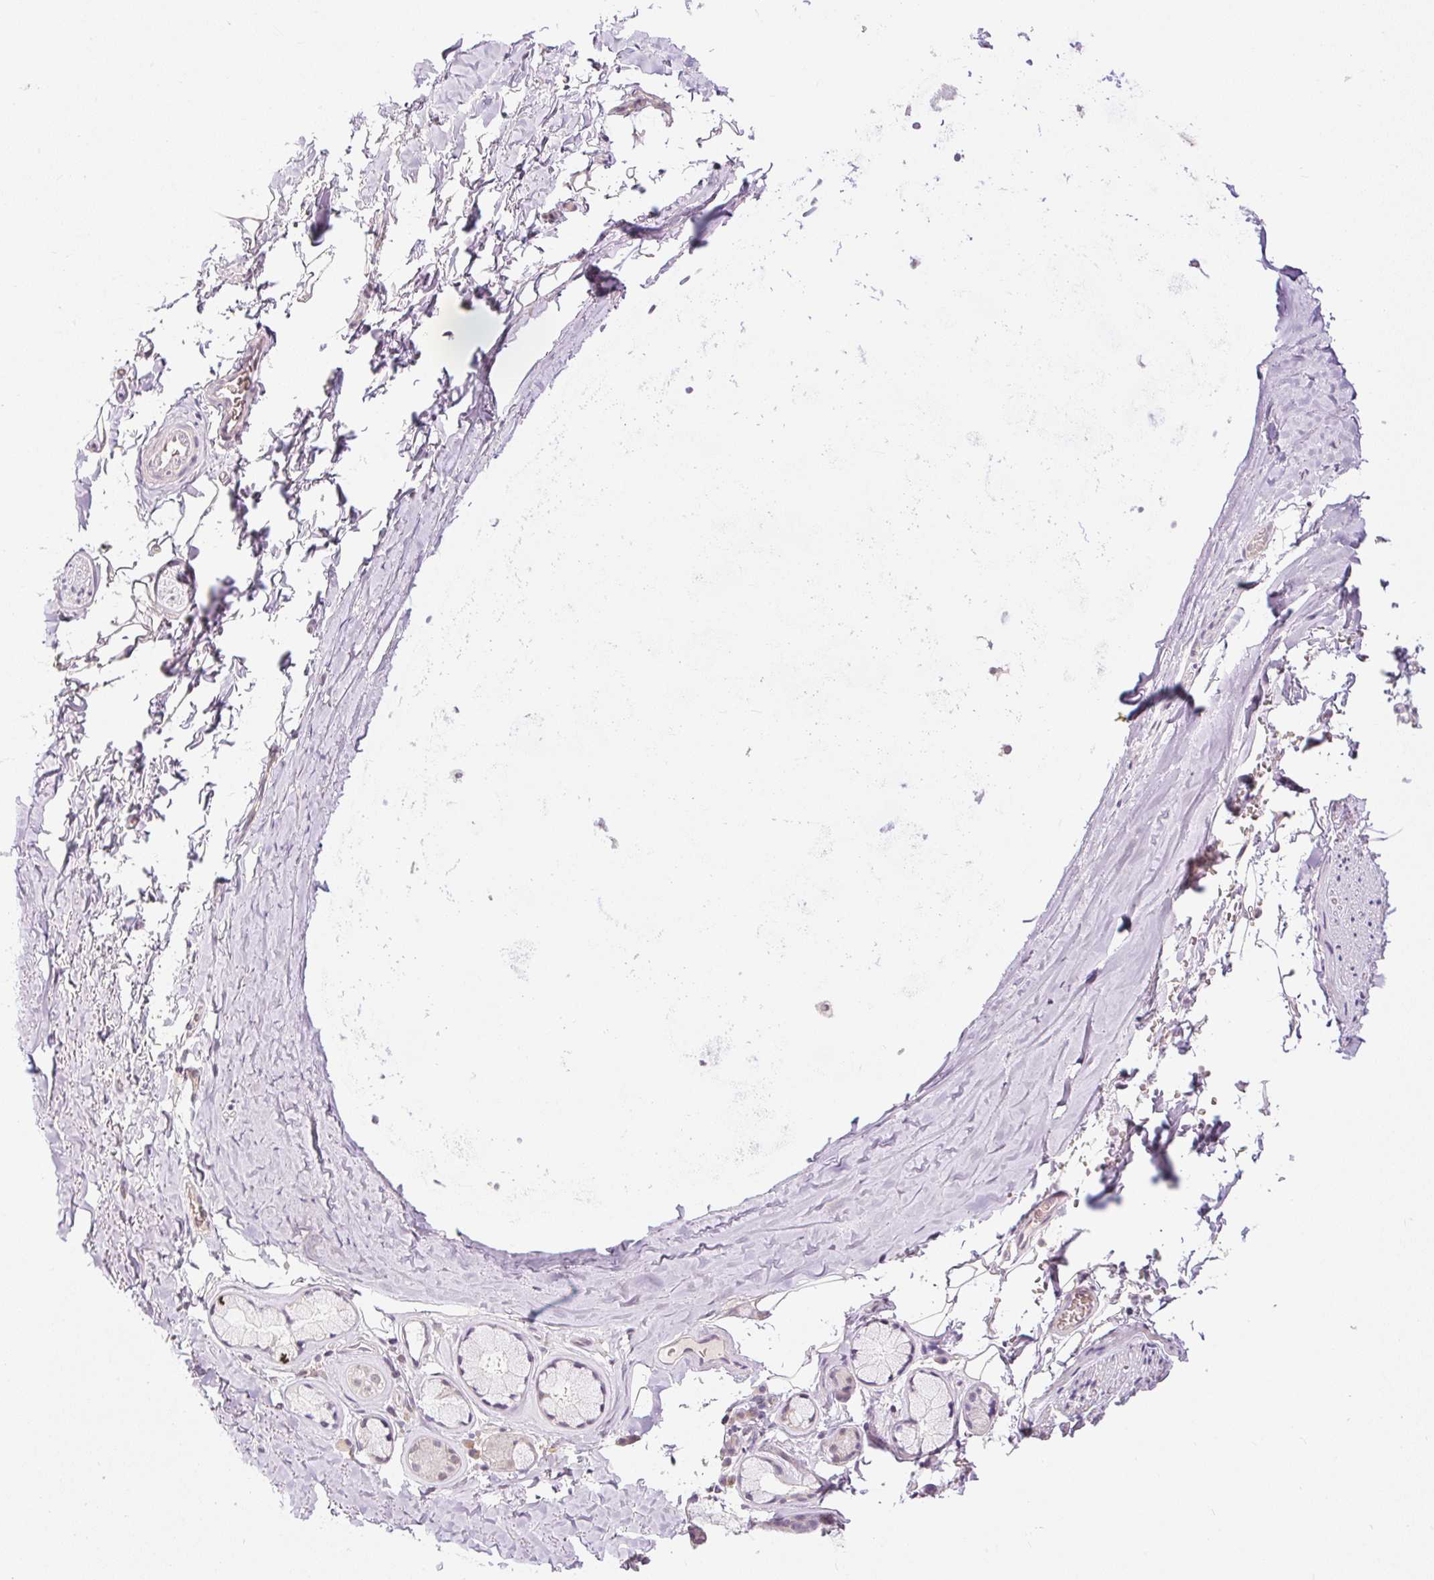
{"staining": {"intensity": "negative", "quantity": "none", "location": "none"}, "tissue": "adipose tissue", "cell_type": "Adipocytes", "image_type": "normal", "snomed": [{"axis": "morphology", "description": "Normal tissue, NOS"}, {"axis": "topography", "description": "Cartilage tissue"}, {"axis": "topography", "description": "Bronchus"}, {"axis": "topography", "description": "Peripheral nerve tissue"}], "caption": "Adipocytes show no significant positivity in unremarkable adipose tissue. (DAB (3,3'-diaminobenzidine) immunohistochemistry visualized using brightfield microscopy, high magnification).", "gene": "RACGAP1", "patient": {"sex": "male", "age": 67}}